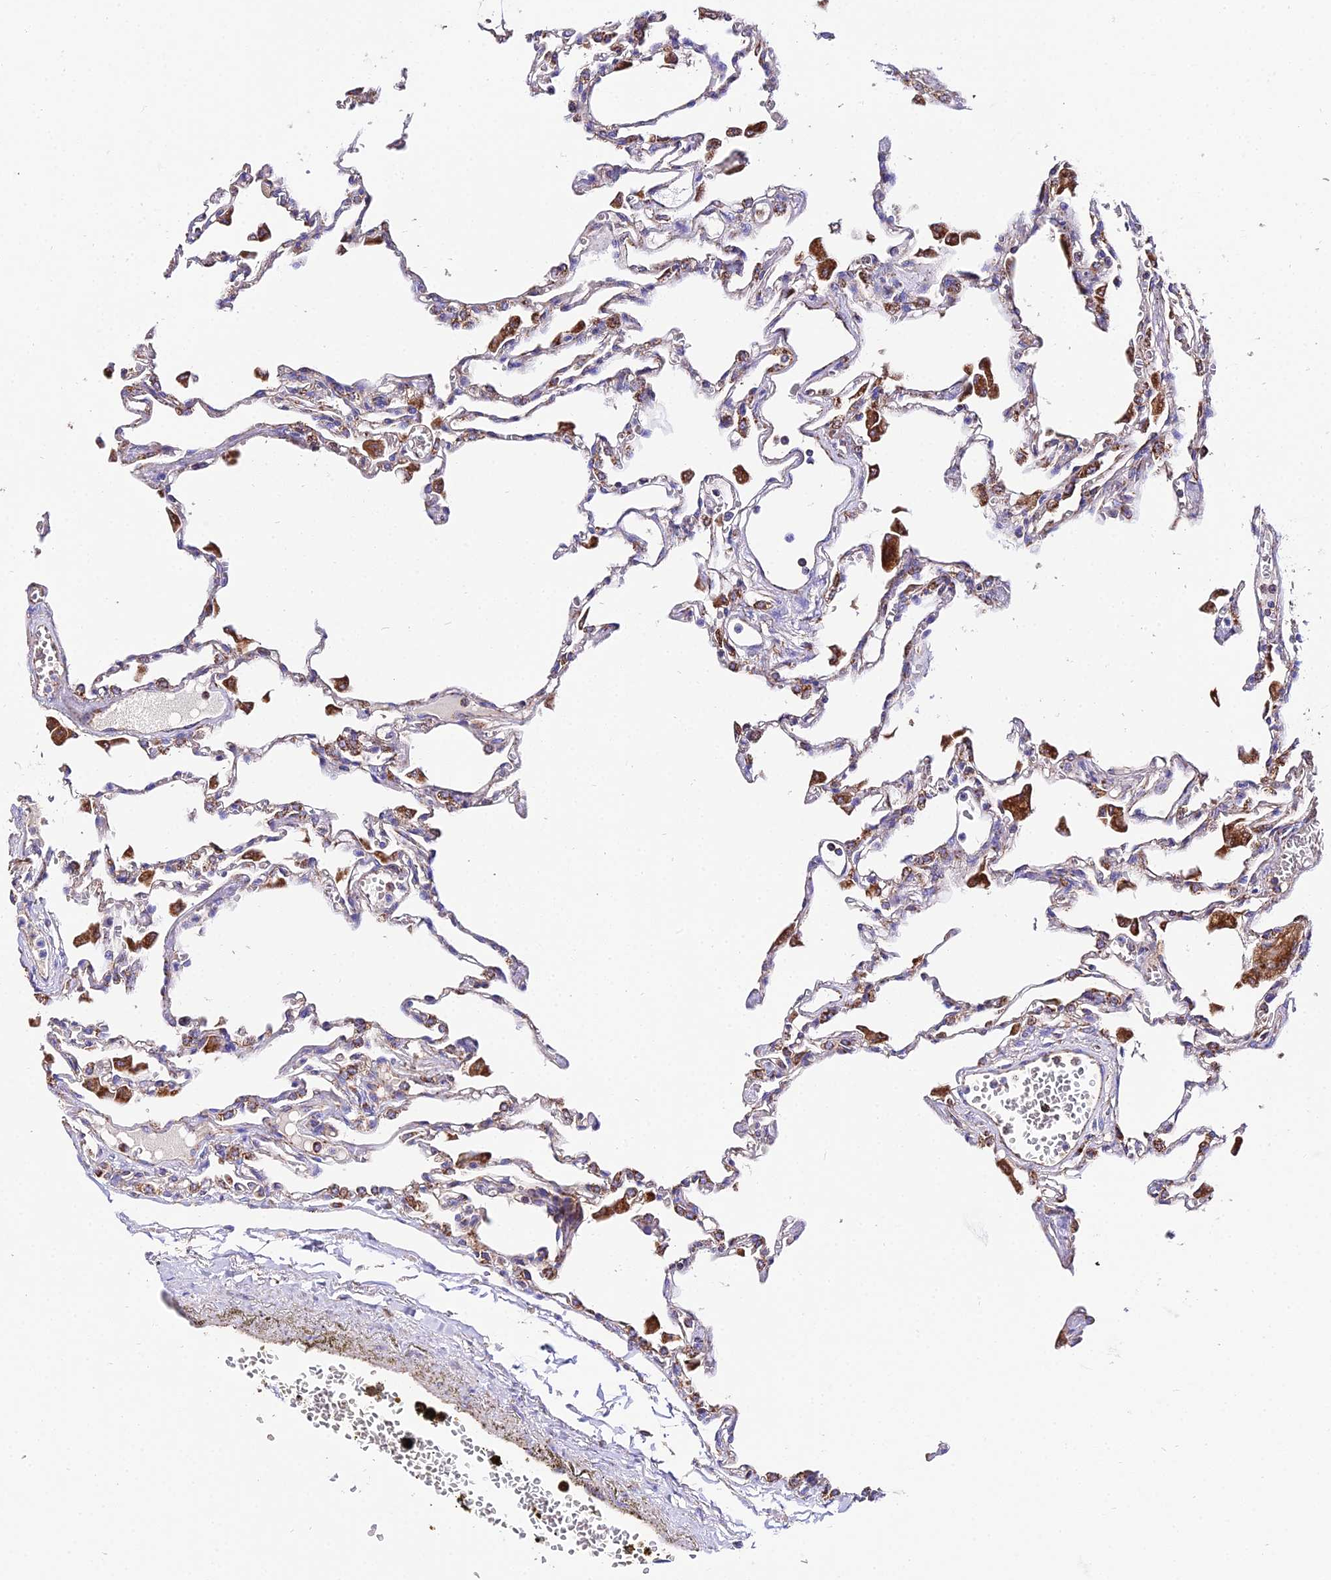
{"staining": {"intensity": "moderate", "quantity": "25%-75%", "location": "cytoplasmic/membranous"}, "tissue": "lung", "cell_type": "Alveolar cells", "image_type": "normal", "snomed": [{"axis": "morphology", "description": "Normal tissue, NOS"}, {"axis": "topography", "description": "Bronchus"}, {"axis": "topography", "description": "Lung"}], "caption": "Lung stained with a brown dye shows moderate cytoplasmic/membranous positive expression in approximately 25%-75% of alveolar cells.", "gene": "OCIAD1", "patient": {"sex": "female", "age": 49}}